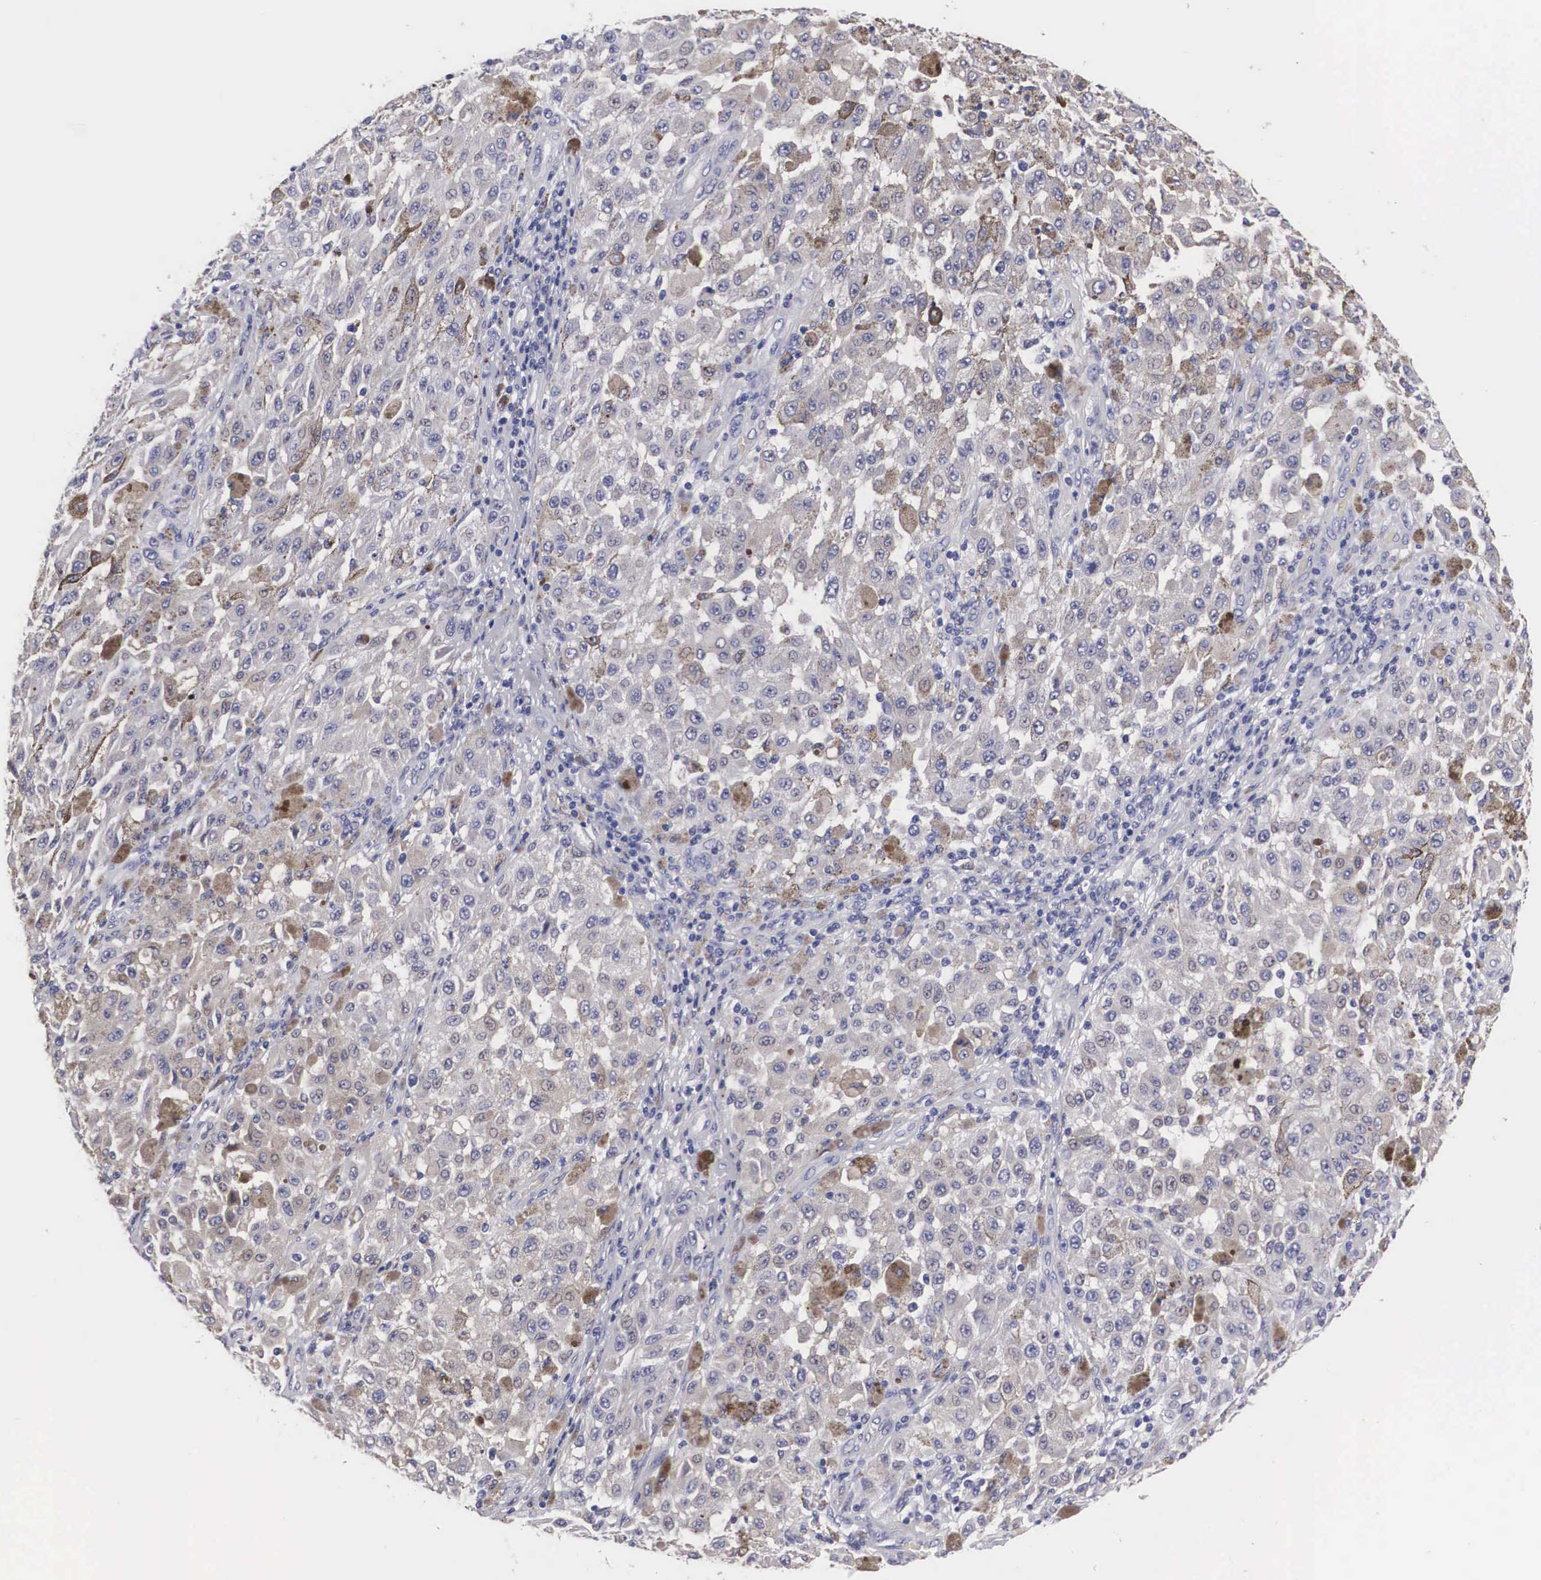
{"staining": {"intensity": "weak", "quantity": "25%-75%", "location": "cytoplasmic/membranous"}, "tissue": "melanoma", "cell_type": "Tumor cells", "image_type": "cancer", "snomed": [{"axis": "morphology", "description": "Malignant melanoma, NOS"}, {"axis": "topography", "description": "Skin"}], "caption": "Human malignant melanoma stained for a protein (brown) displays weak cytoplasmic/membranous positive staining in approximately 25%-75% of tumor cells.", "gene": "ARMCX3", "patient": {"sex": "female", "age": 64}}